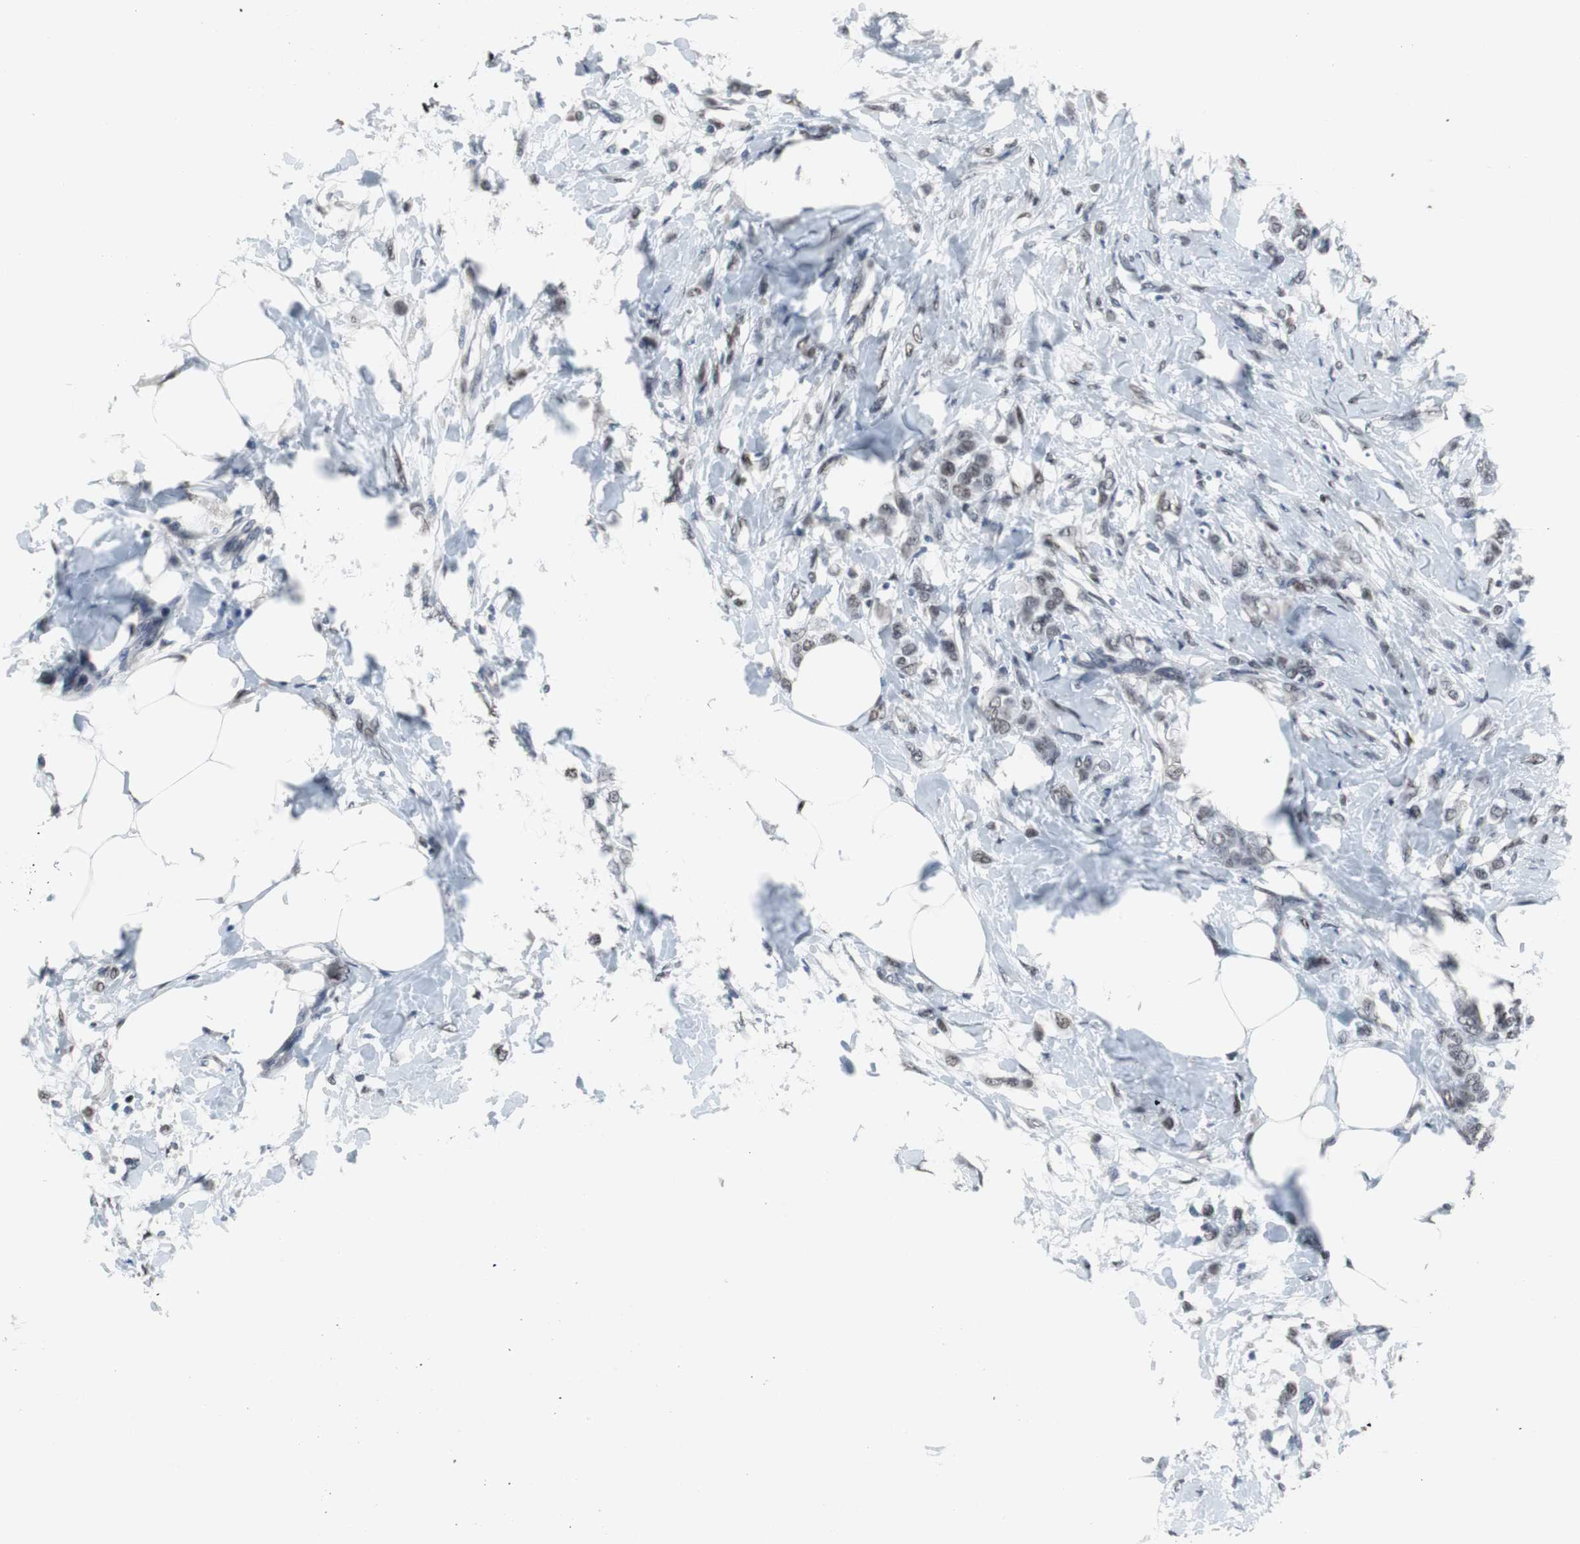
{"staining": {"intensity": "weak", "quantity": ">75%", "location": "nuclear"}, "tissue": "breast cancer", "cell_type": "Tumor cells", "image_type": "cancer", "snomed": [{"axis": "morphology", "description": "Lobular carcinoma, in situ"}, {"axis": "morphology", "description": "Lobular carcinoma"}, {"axis": "topography", "description": "Breast"}], "caption": "Breast lobular carcinoma was stained to show a protein in brown. There is low levels of weak nuclear expression in approximately >75% of tumor cells. (brown staining indicates protein expression, while blue staining denotes nuclei).", "gene": "FOXP4", "patient": {"sex": "female", "age": 41}}